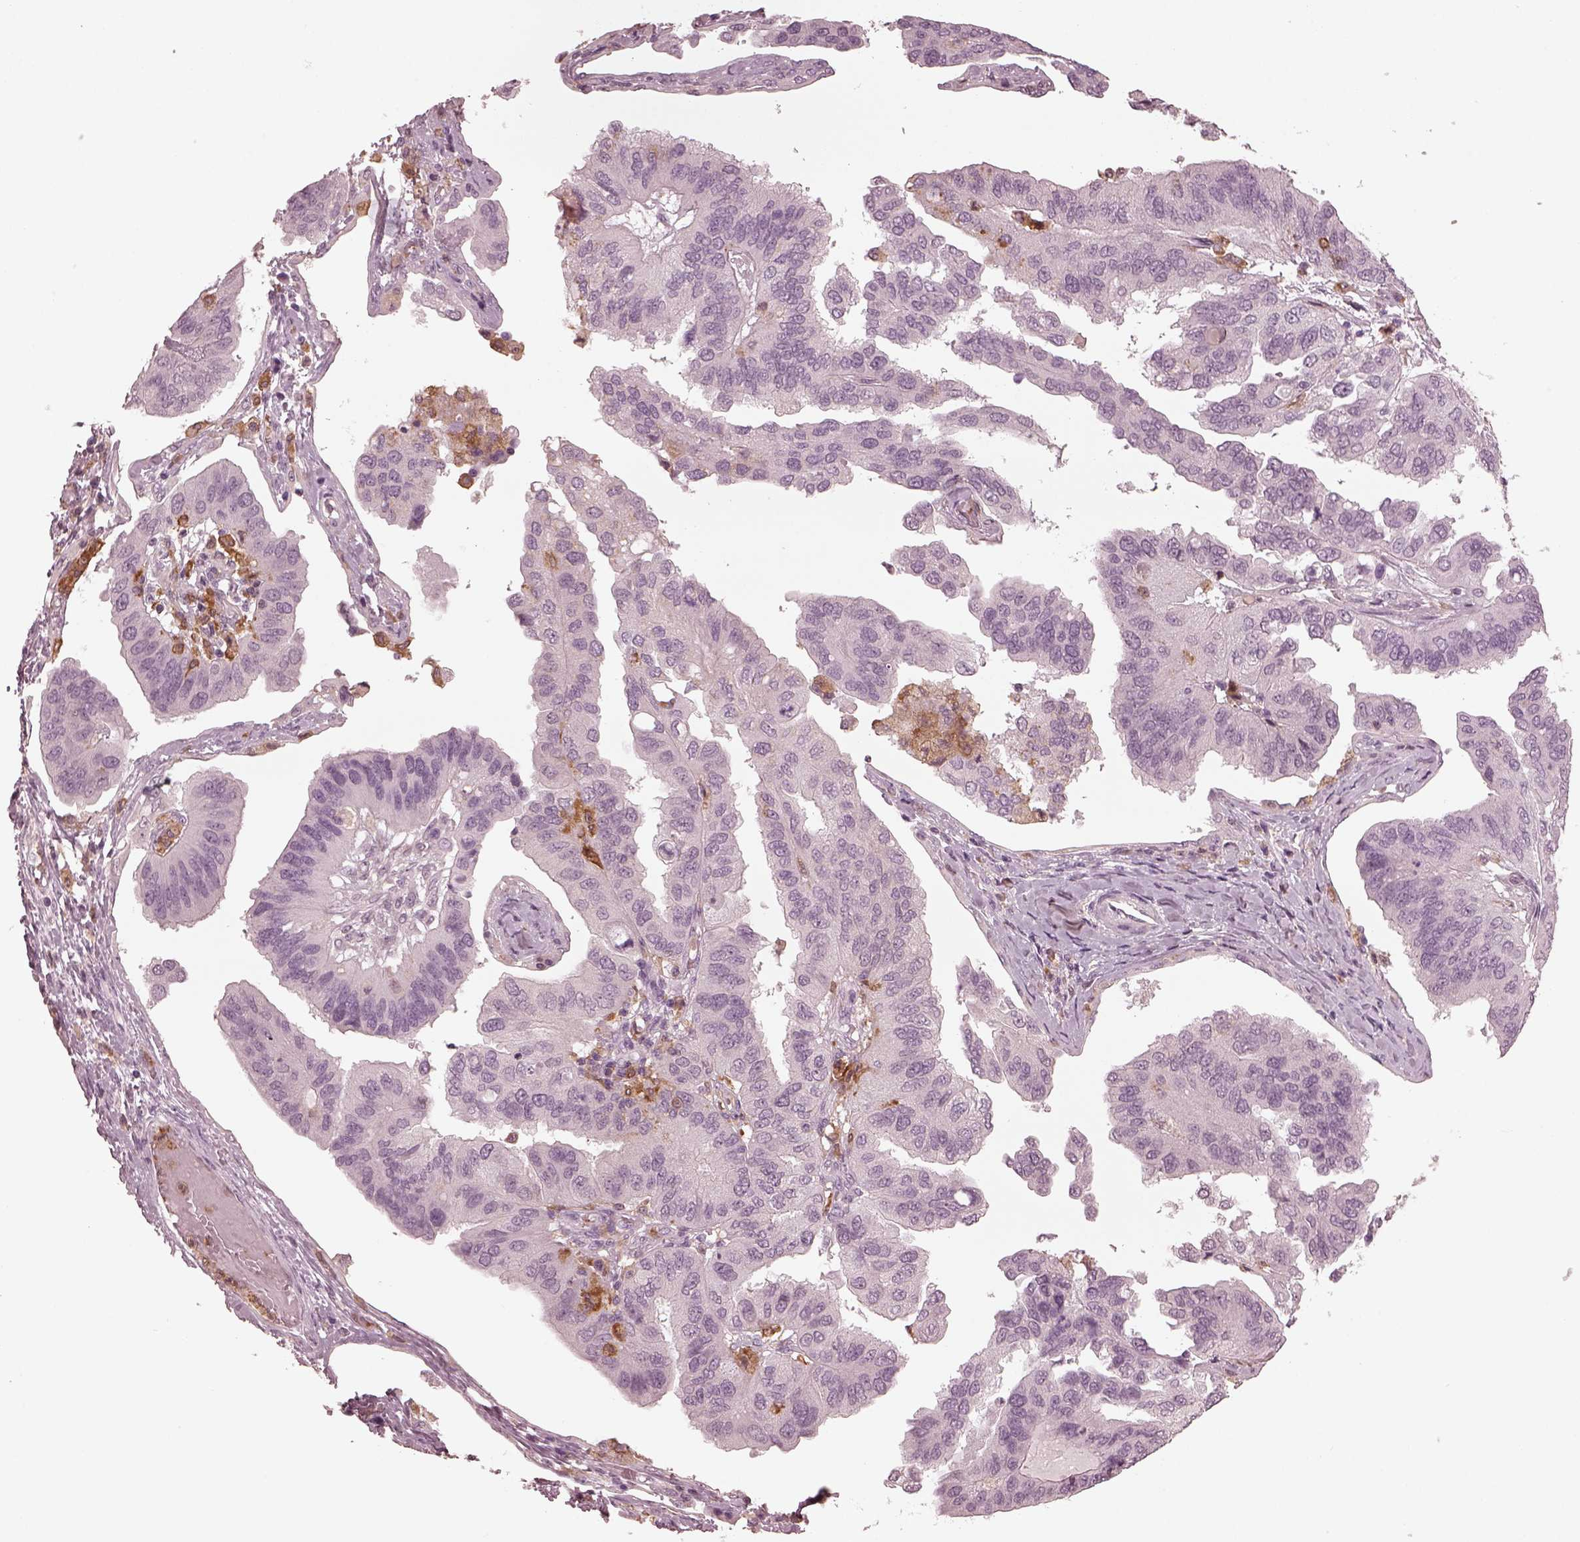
{"staining": {"intensity": "negative", "quantity": "none", "location": "none"}, "tissue": "ovarian cancer", "cell_type": "Tumor cells", "image_type": "cancer", "snomed": [{"axis": "morphology", "description": "Cystadenocarcinoma, serous, NOS"}, {"axis": "topography", "description": "Ovary"}], "caption": "This is an IHC photomicrograph of human ovarian cancer (serous cystadenocarcinoma). There is no positivity in tumor cells.", "gene": "PSTPIP2", "patient": {"sex": "female", "age": 79}}